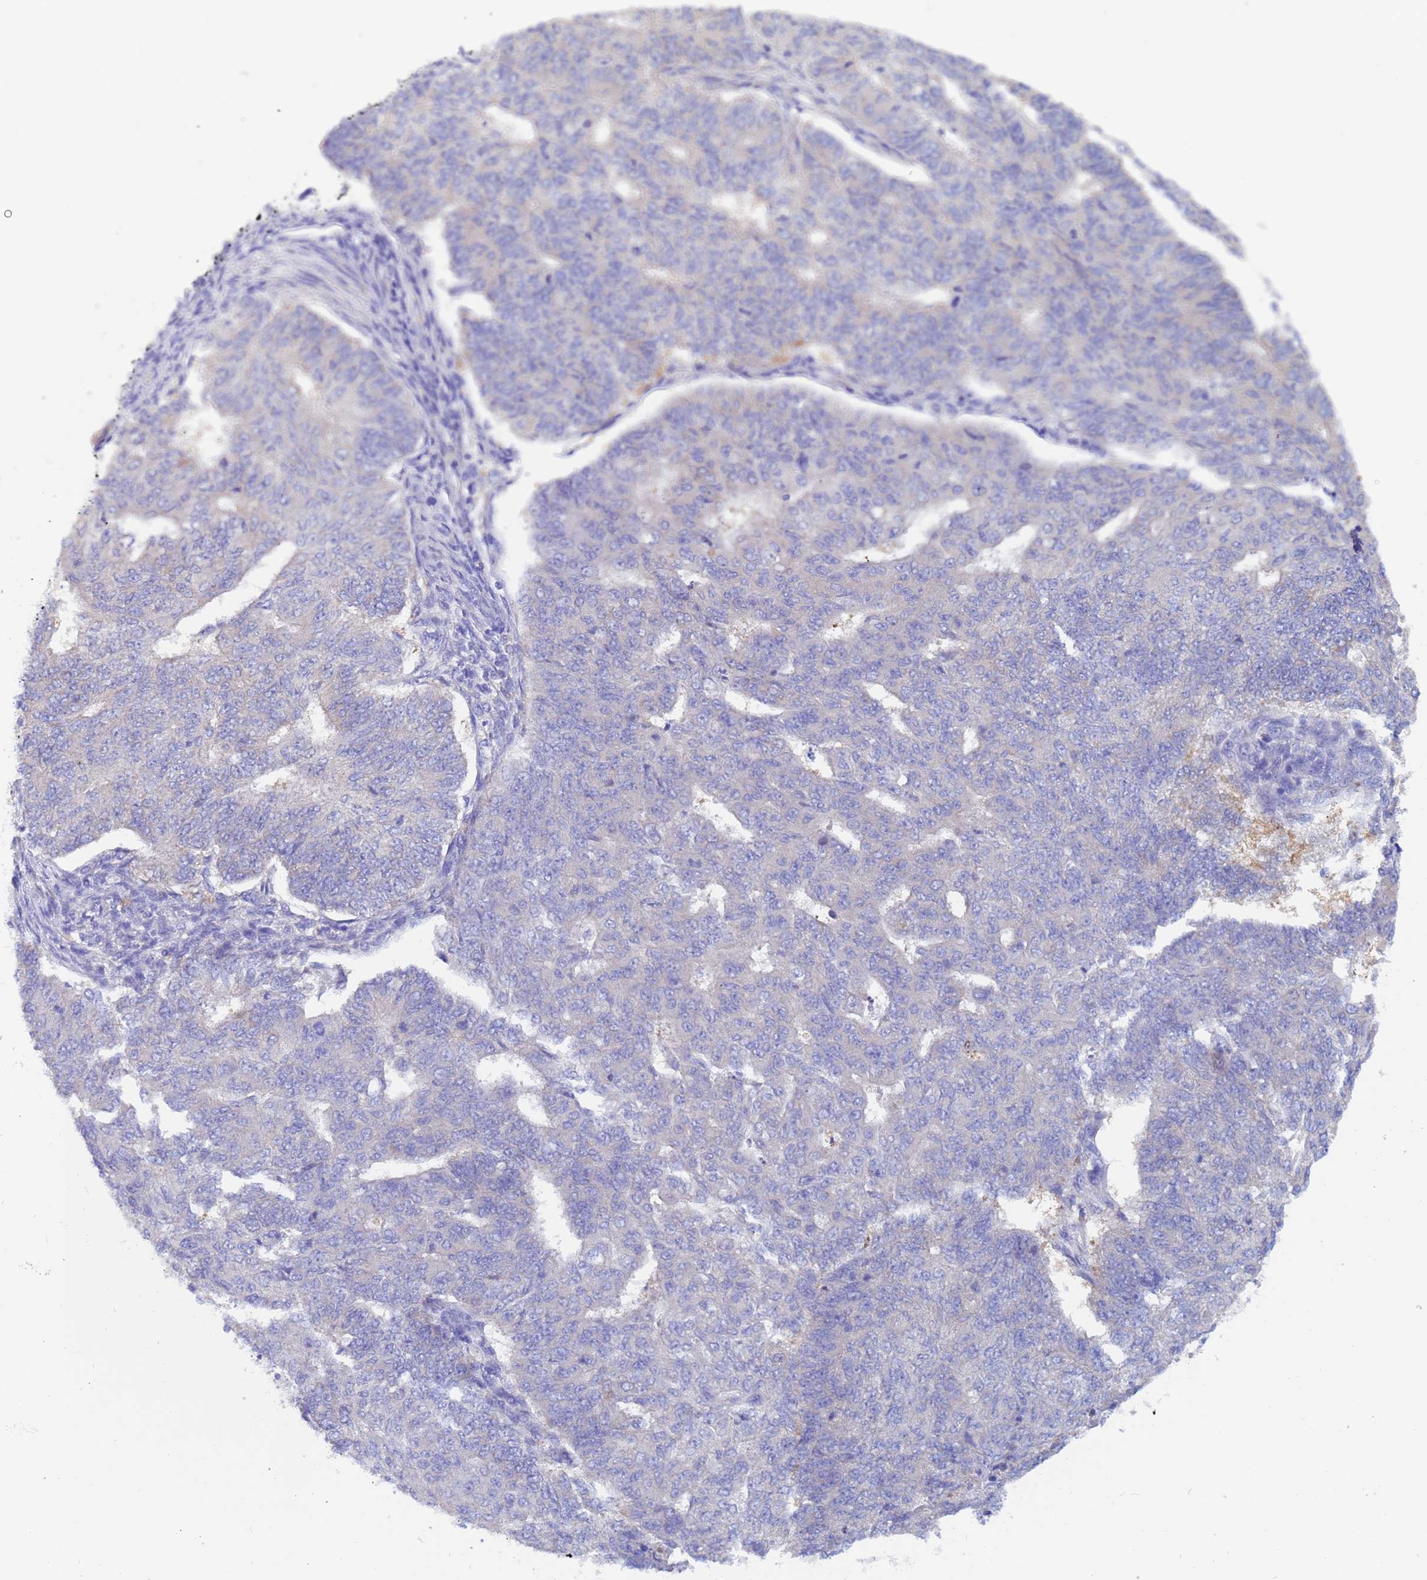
{"staining": {"intensity": "negative", "quantity": "none", "location": "none"}, "tissue": "endometrial cancer", "cell_type": "Tumor cells", "image_type": "cancer", "snomed": [{"axis": "morphology", "description": "Adenocarcinoma, NOS"}, {"axis": "topography", "description": "Endometrium"}], "caption": "This image is of endometrial cancer stained with immunohistochemistry to label a protein in brown with the nuclei are counter-stained blue. There is no staining in tumor cells.", "gene": "UBE2O", "patient": {"sex": "female", "age": 32}}